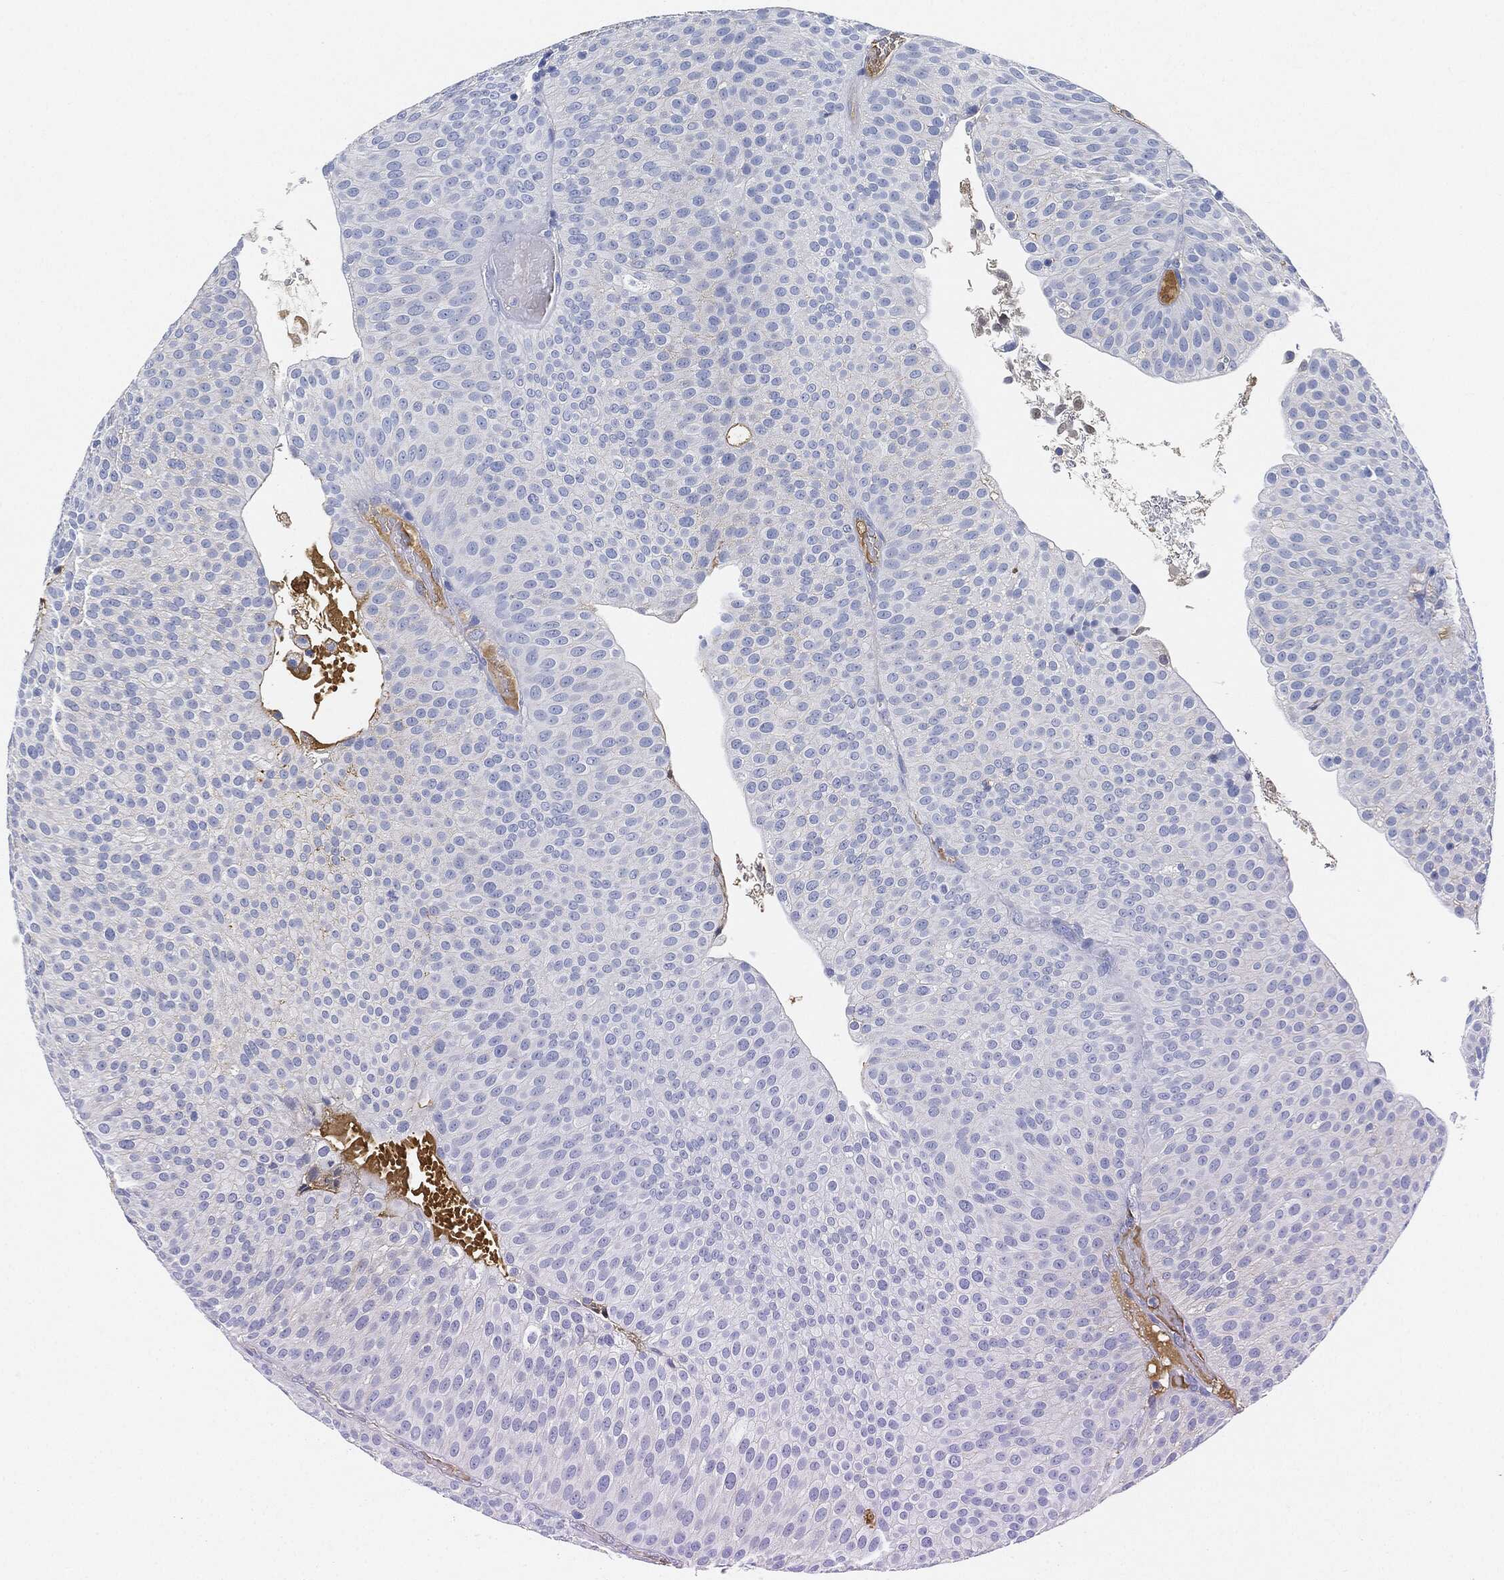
{"staining": {"intensity": "negative", "quantity": "none", "location": "none"}, "tissue": "urothelial cancer", "cell_type": "Tumor cells", "image_type": "cancer", "snomed": [{"axis": "morphology", "description": "Urothelial carcinoma, Low grade"}, {"axis": "topography", "description": "Urinary bladder"}], "caption": "The micrograph exhibits no significant positivity in tumor cells of urothelial cancer.", "gene": "IGLV6-57", "patient": {"sex": "male", "age": 65}}